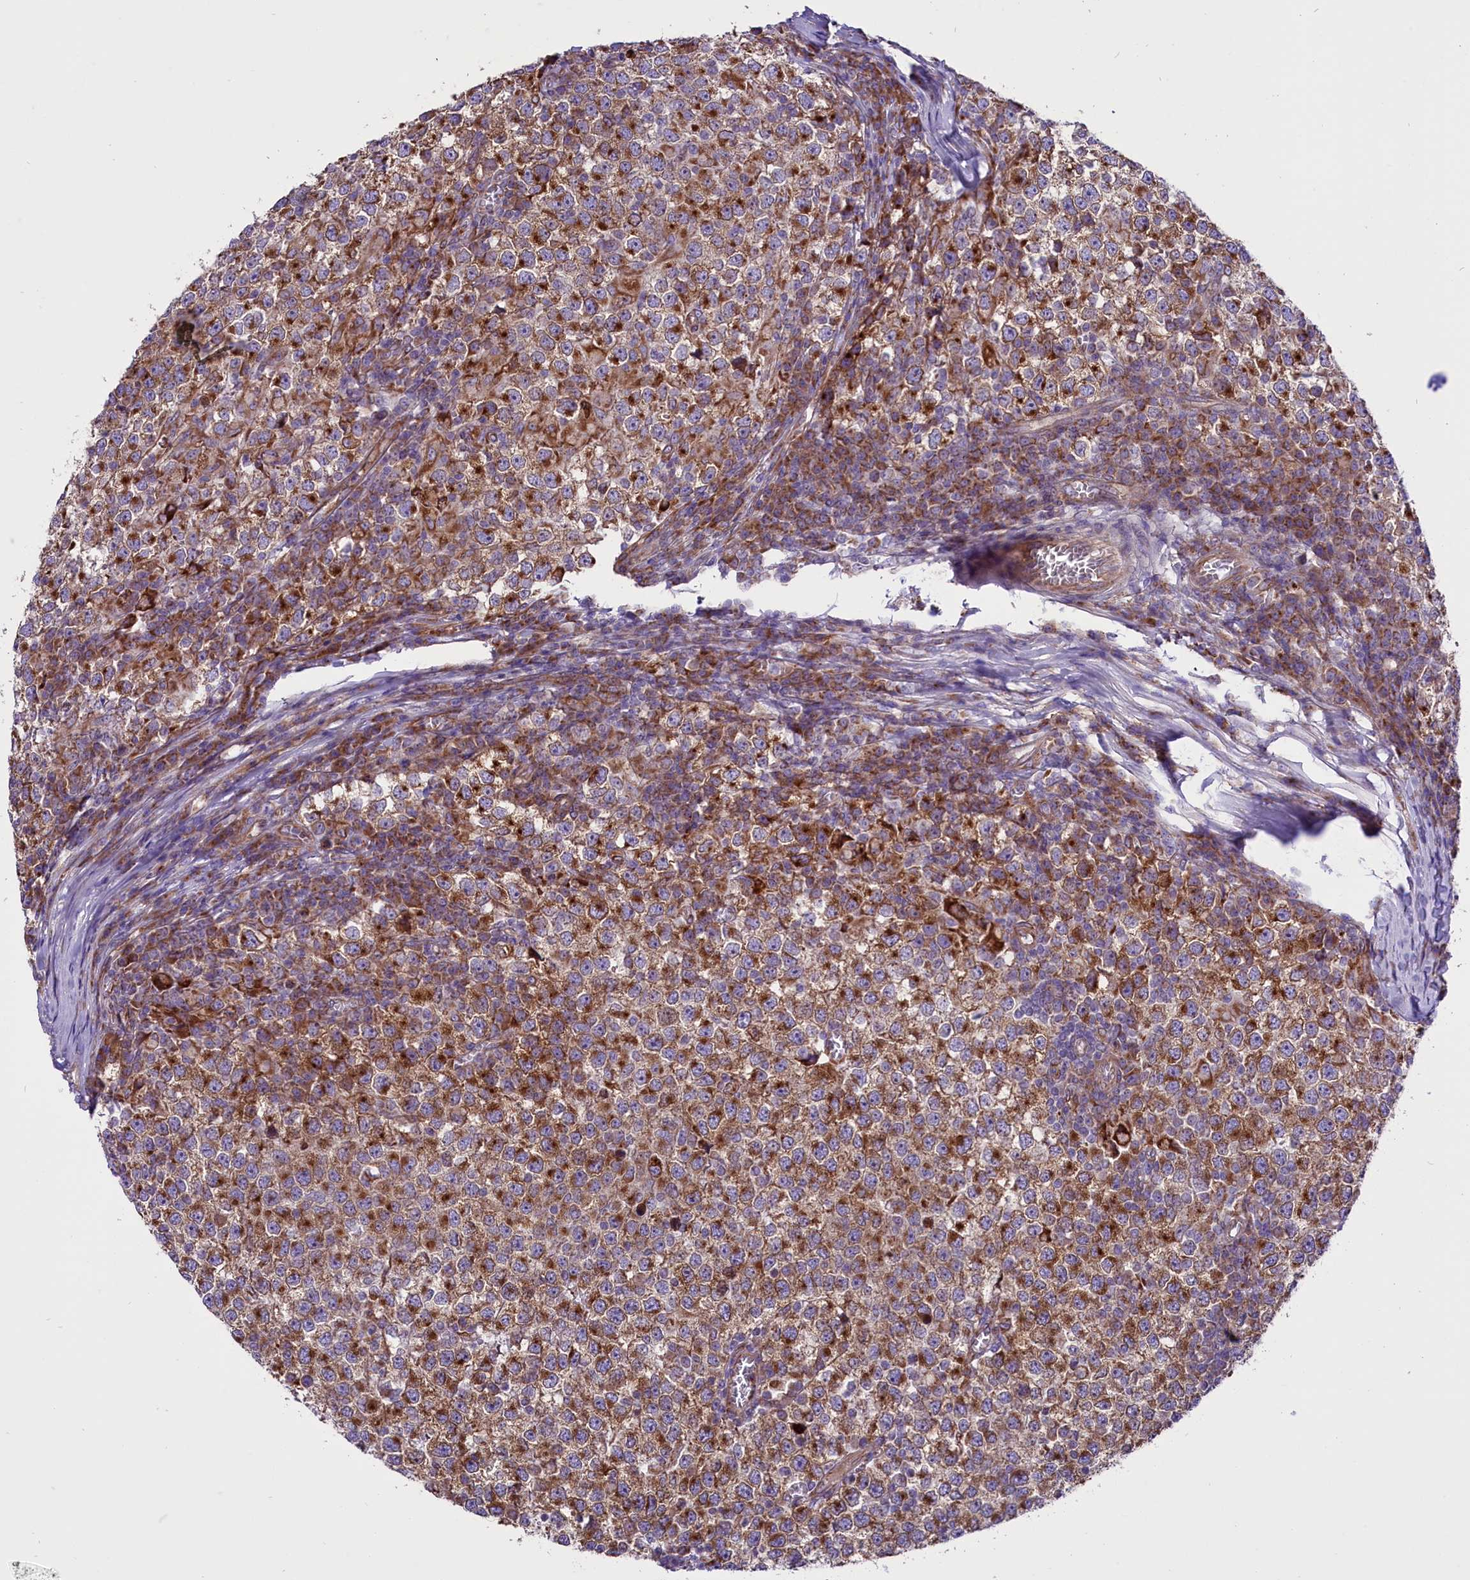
{"staining": {"intensity": "strong", "quantity": ">75%", "location": "cytoplasmic/membranous"}, "tissue": "testis cancer", "cell_type": "Tumor cells", "image_type": "cancer", "snomed": [{"axis": "morphology", "description": "Seminoma, NOS"}, {"axis": "topography", "description": "Testis"}], "caption": "Testis cancer (seminoma) stained with a brown dye reveals strong cytoplasmic/membranous positive positivity in approximately >75% of tumor cells.", "gene": "PTPRU", "patient": {"sex": "male", "age": 65}}